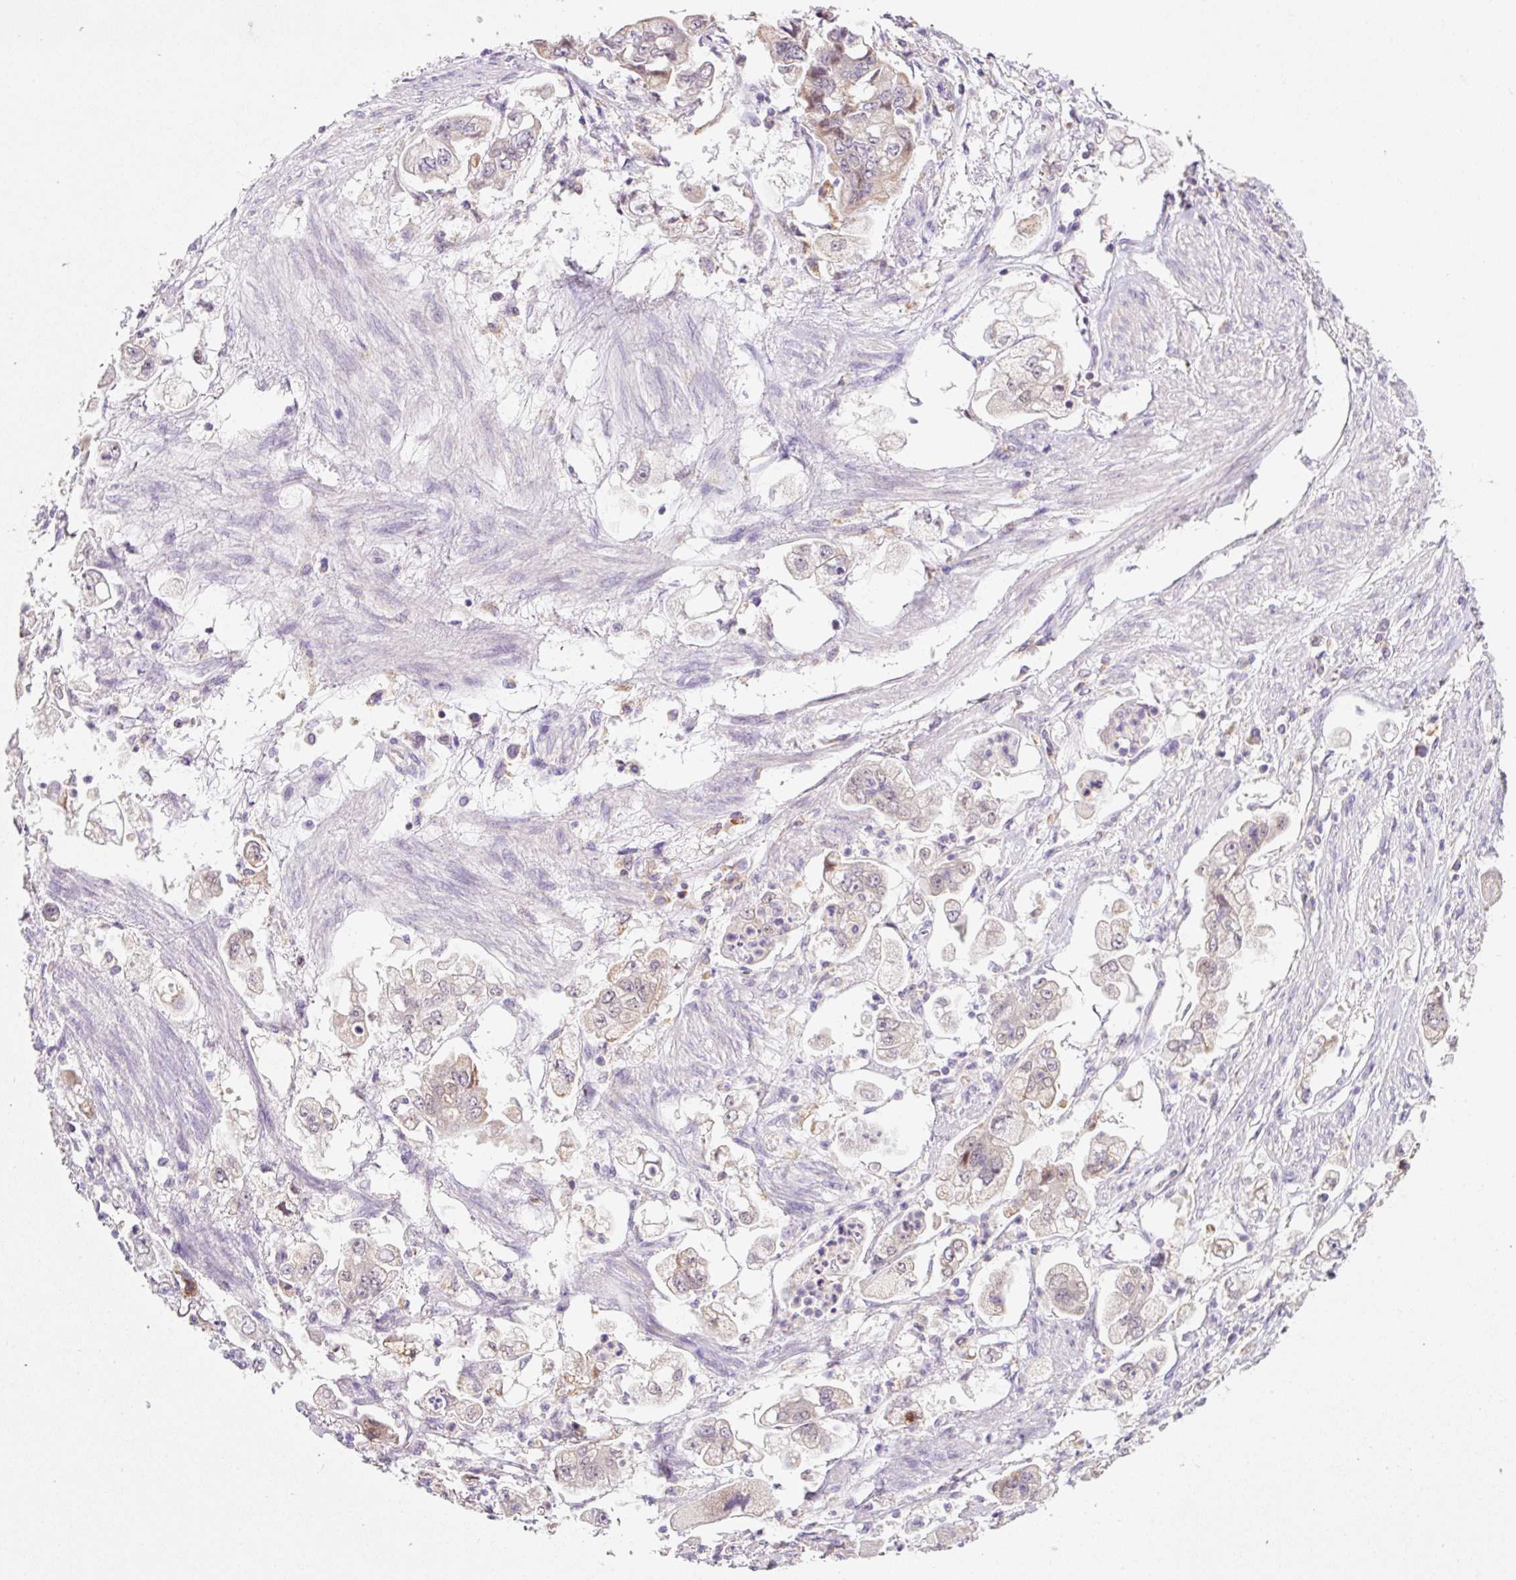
{"staining": {"intensity": "weak", "quantity": "<25%", "location": "cytoplasmic/membranous"}, "tissue": "stomach cancer", "cell_type": "Tumor cells", "image_type": "cancer", "snomed": [{"axis": "morphology", "description": "Adenocarcinoma, NOS"}, {"axis": "topography", "description": "Stomach"}], "caption": "An IHC histopathology image of stomach adenocarcinoma is shown. There is no staining in tumor cells of stomach adenocarcinoma.", "gene": "PCK2", "patient": {"sex": "male", "age": 62}}